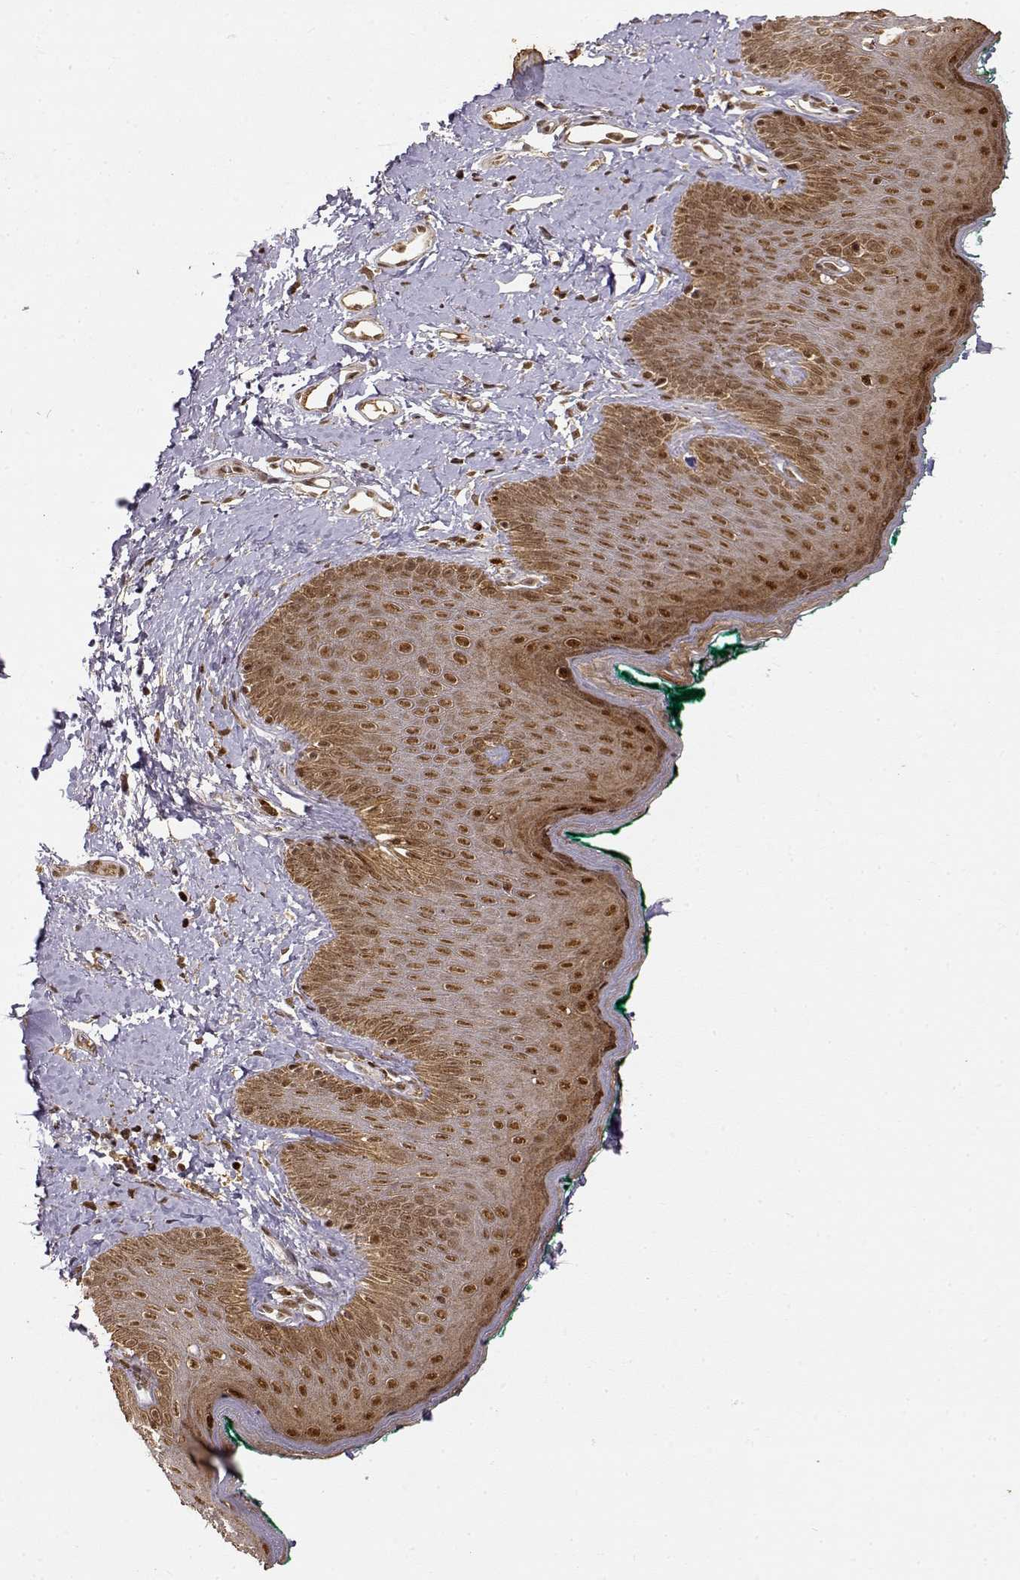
{"staining": {"intensity": "moderate", "quantity": ">75%", "location": "cytoplasmic/membranous,nuclear"}, "tissue": "skin", "cell_type": "Epidermal cells", "image_type": "normal", "snomed": [{"axis": "morphology", "description": "Normal tissue, NOS"}, {"axis": "topography", "description": "Vulva"}], "caption": "This photomicrograph exhibits normal skin stained with immunohistochemistry to label a protein in brown. The cytoplasmic/membranous,nuclear of epidermal cells show moderate positivity for the protein. Nuclei are counter-stained blue.", "gene": "MAEA", "patient": {"sex": "female", "age": 66}}